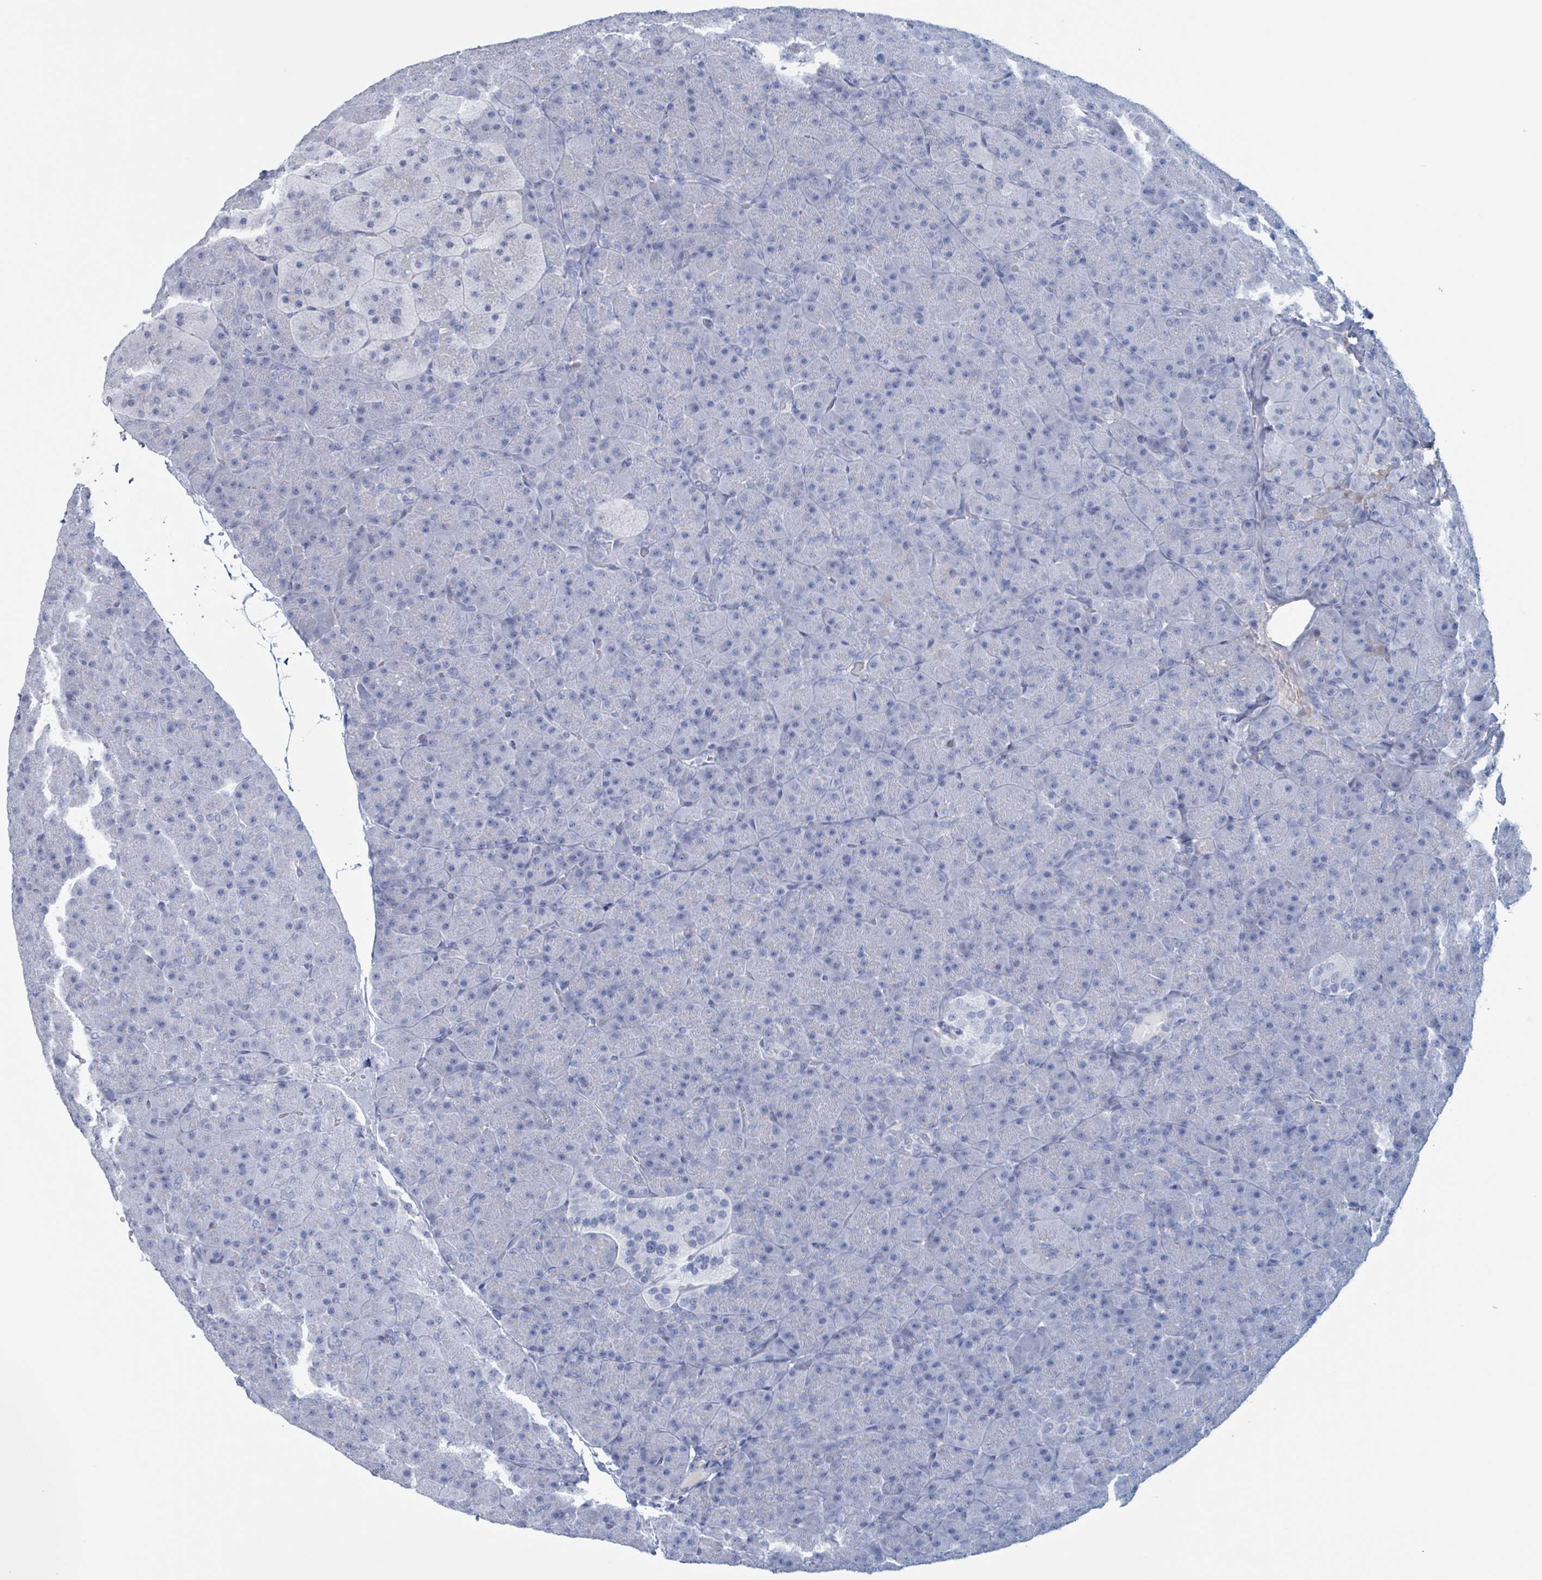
{"staining": {"intensity": "negative", "quantity": "none", "location": "none"}, "tissue": "pancreas", "cell_type": "Exocrine glandular cells", "image_type": "normal", "snomed": [{"axis": "morphology", "description": "Normal tissue, NOS"}, {"axis": "topography", "description": "Pancreas"}], "caption": "Immunohistochemistry of normal human pancreas shows no staining in exocrine glandular cells.", "gene": "KLK4", "patient": {"sex": "male", "age": 36}}